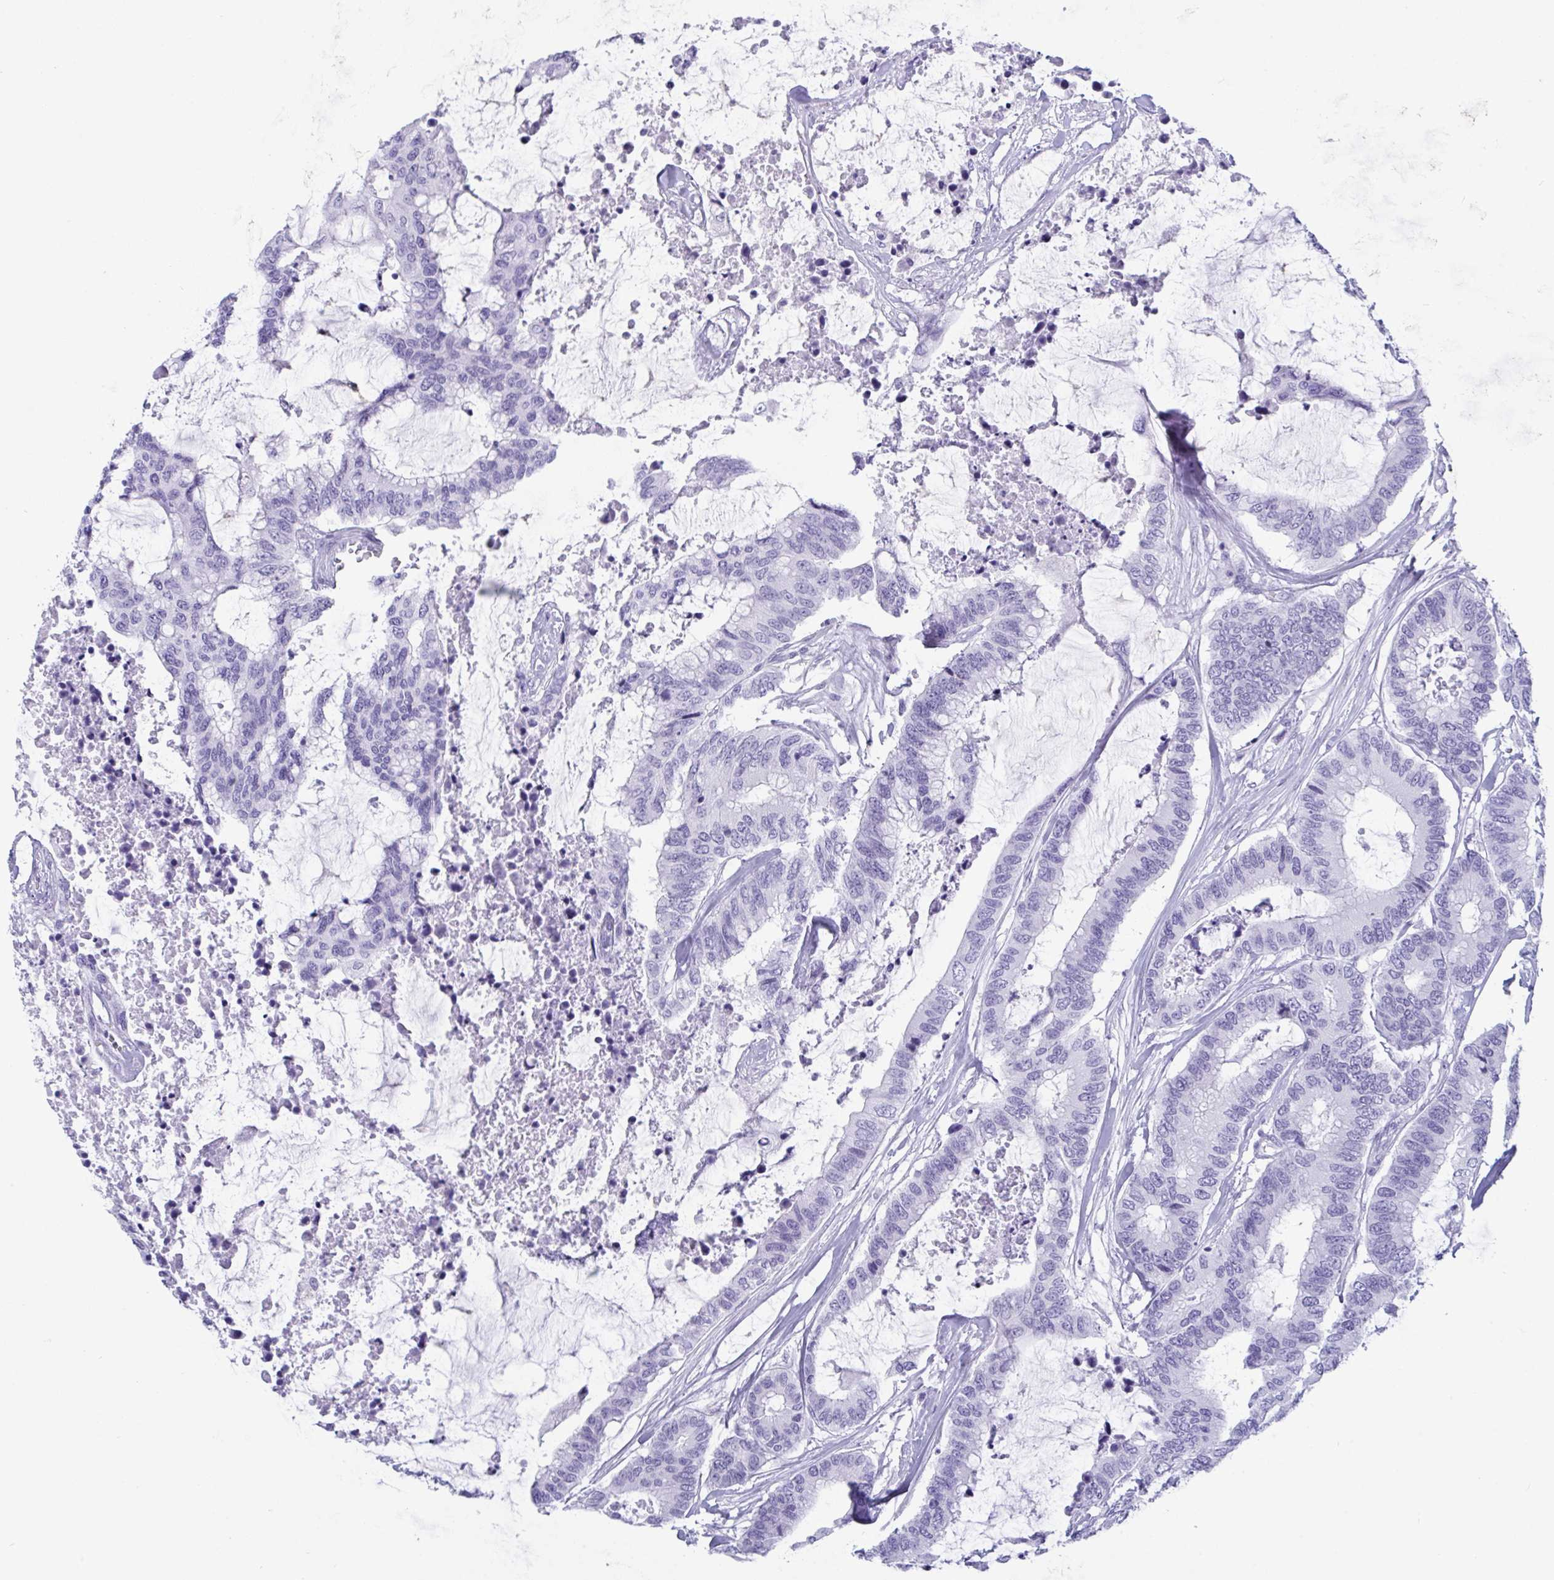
{"staining": {"intensity": "negative", "quantity": "none", "location": "none"}, "tissue": "colorectal cancer", "cell_type": "Tumor cells", "image_type": "cancer", "snomed": [{"axis": "morphology", "description": "Adenocarcinoma, NOS"}, {"axis": "topography", "description": "Rectum"}], "caption": "Micrograph shows no significant protein positivity in tumor cells of colorectal cancer (adenocarcinoma).", "gene": "CDX4", "patient": {"sex": "female", "age": 59}}